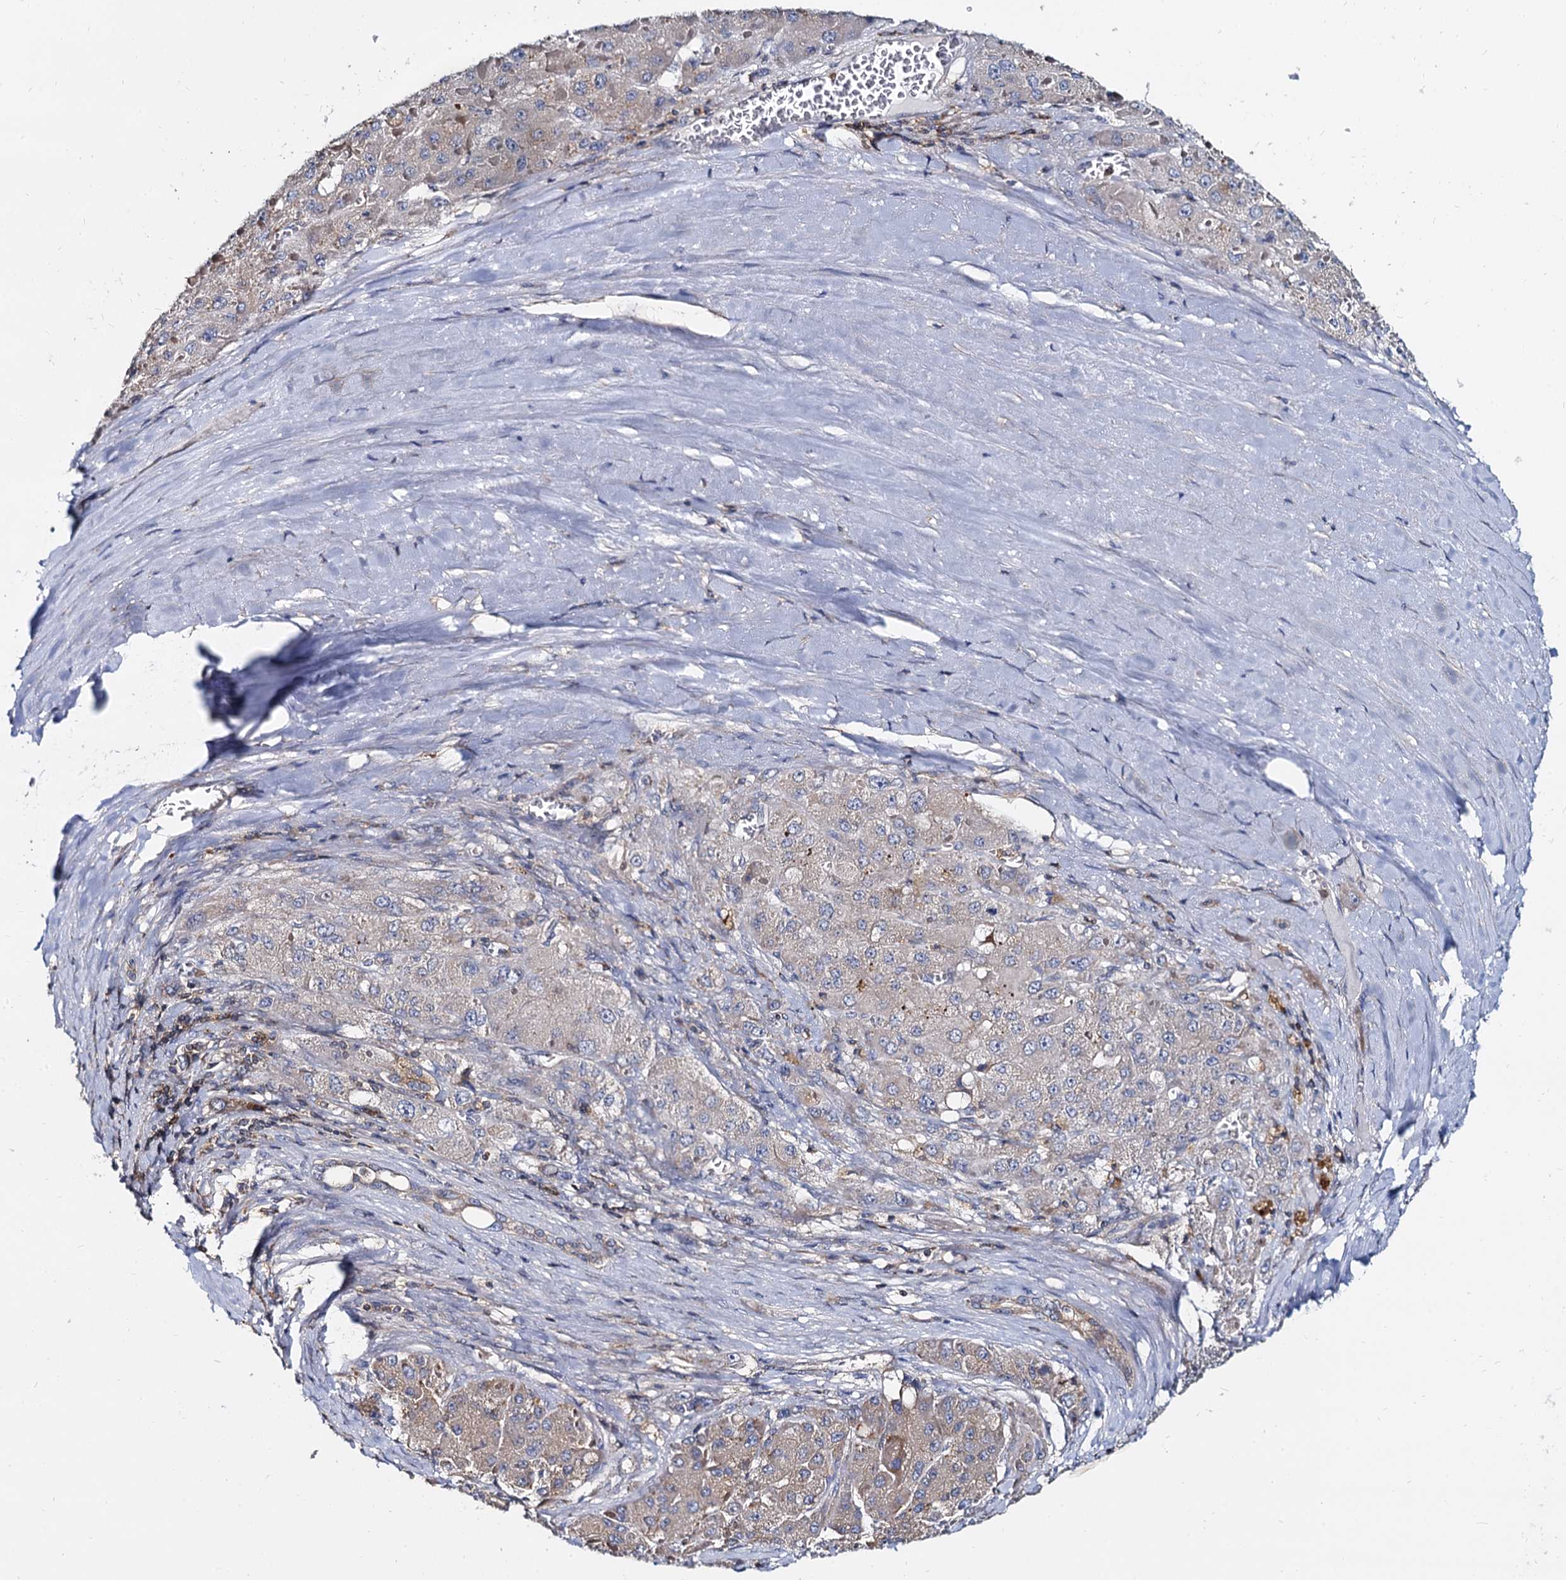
{"staining": {"intensity": "negative", "quantity": "none", "location": "none"}, "tissue": "liver cancer", "cell_type": "Tumor cells", "image_type": "cancer", "snomed": [{"axis": "morphology", "description": "Carcinoma, Hepatocellular, NOS"}, {"axis": "topography", "description": "Liver"}], "caption": "Immunohistochemistry (IHC) of liver cancer (hepatocellular carcinoma) reveals no expression in tumor cells.", "gene": "ANKRD13A", "patient": {"sex": "female", "age": 73}}